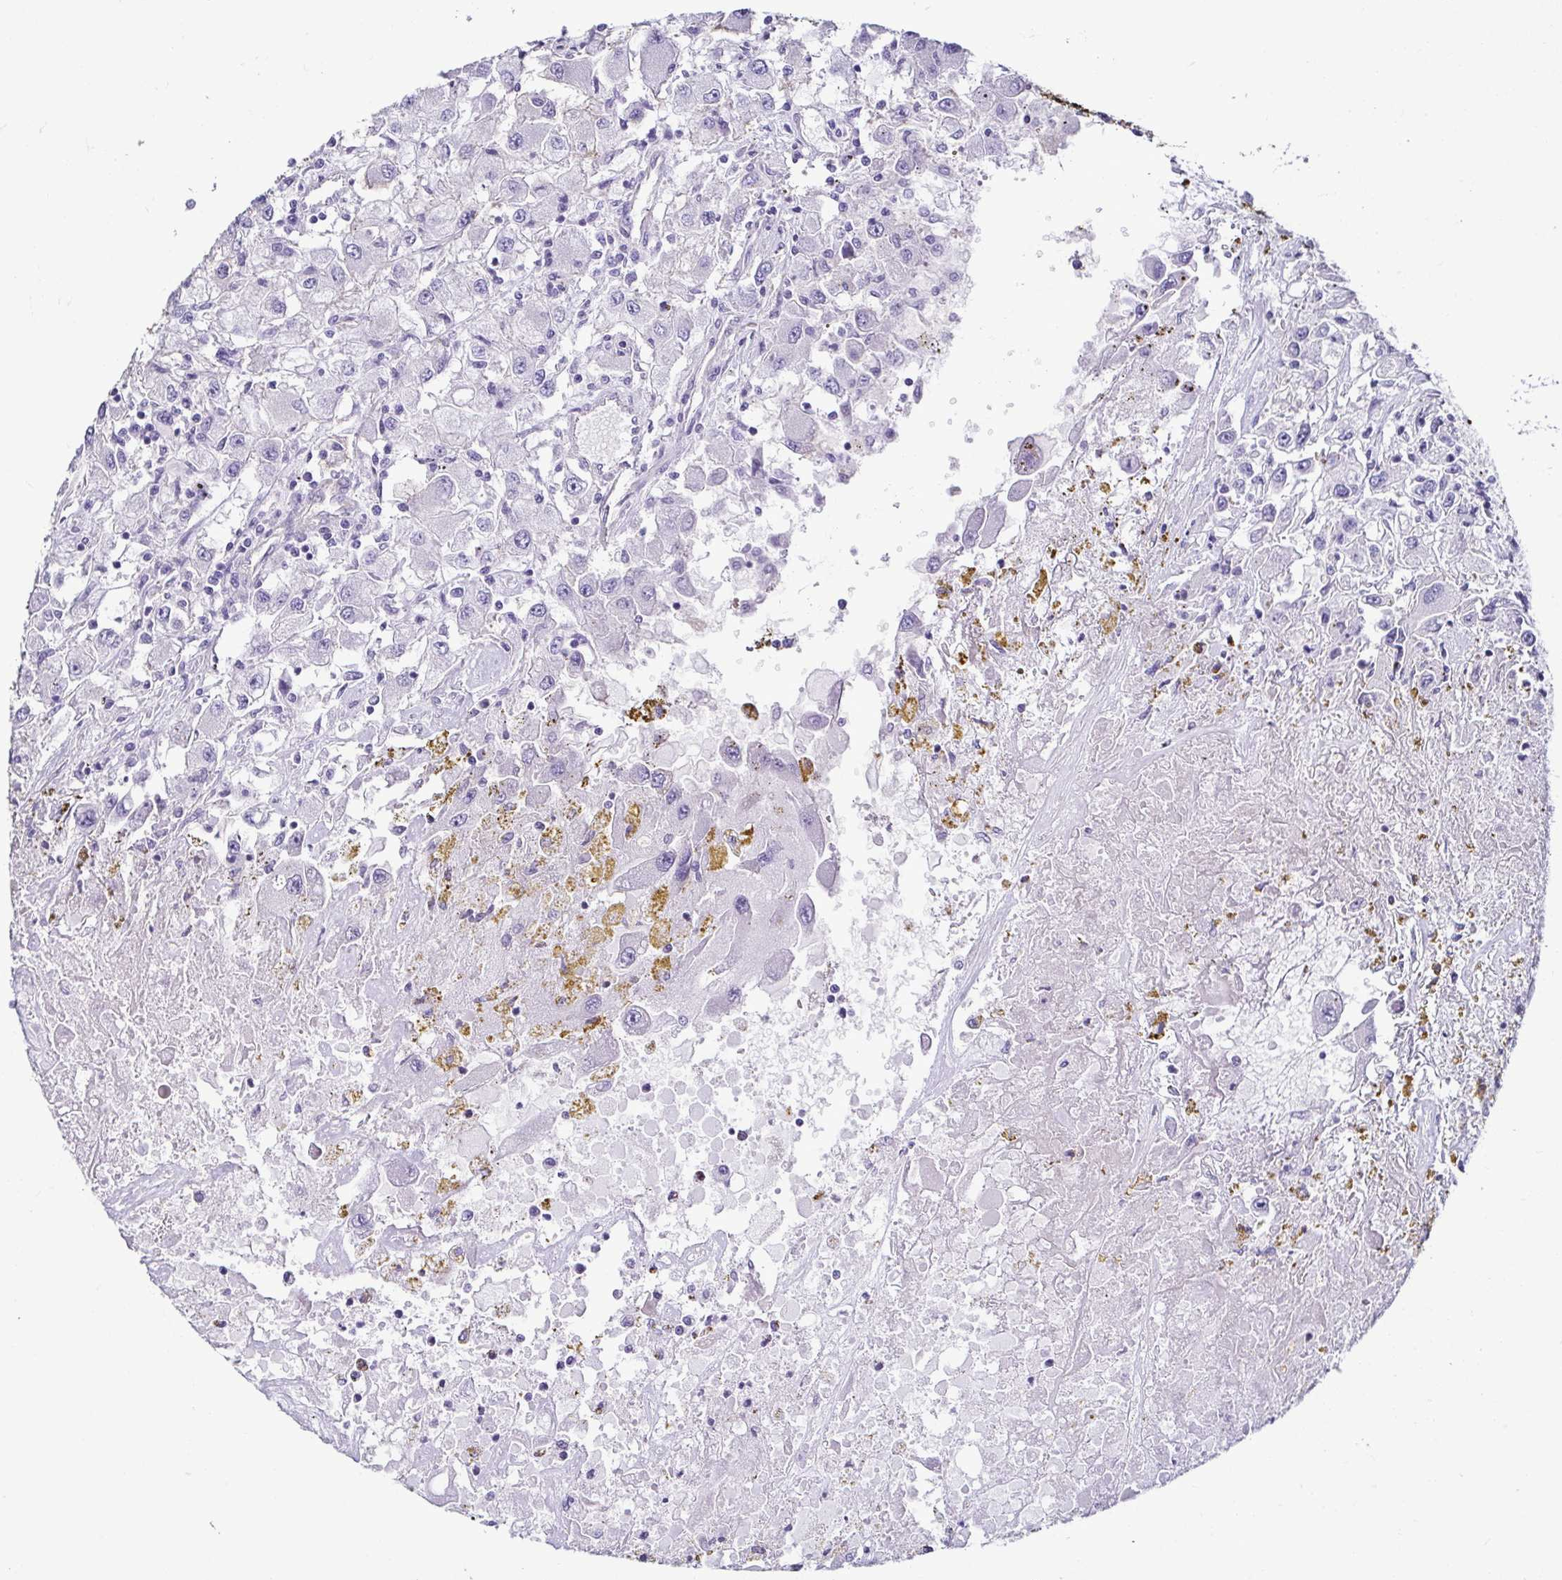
{"staining": {"intensity": "negative", "quantity": "none", "location": "none"}, "tissue": "renal cancer", "cell_type": "Tumor cells", "image_type": "cancer", "snomed": [{"axis": "morphology", "description": "Adenocarcinoma, NOS"}, {"axis": "topography", "description": "Kidney"}], "caption": "The micrograph reveals no staining of tumor cells in adenocarcinoma (renal). Nuclei are stained in blue.", "gene": "CASP14", "patient": {"sex": "female", "age": 67}}